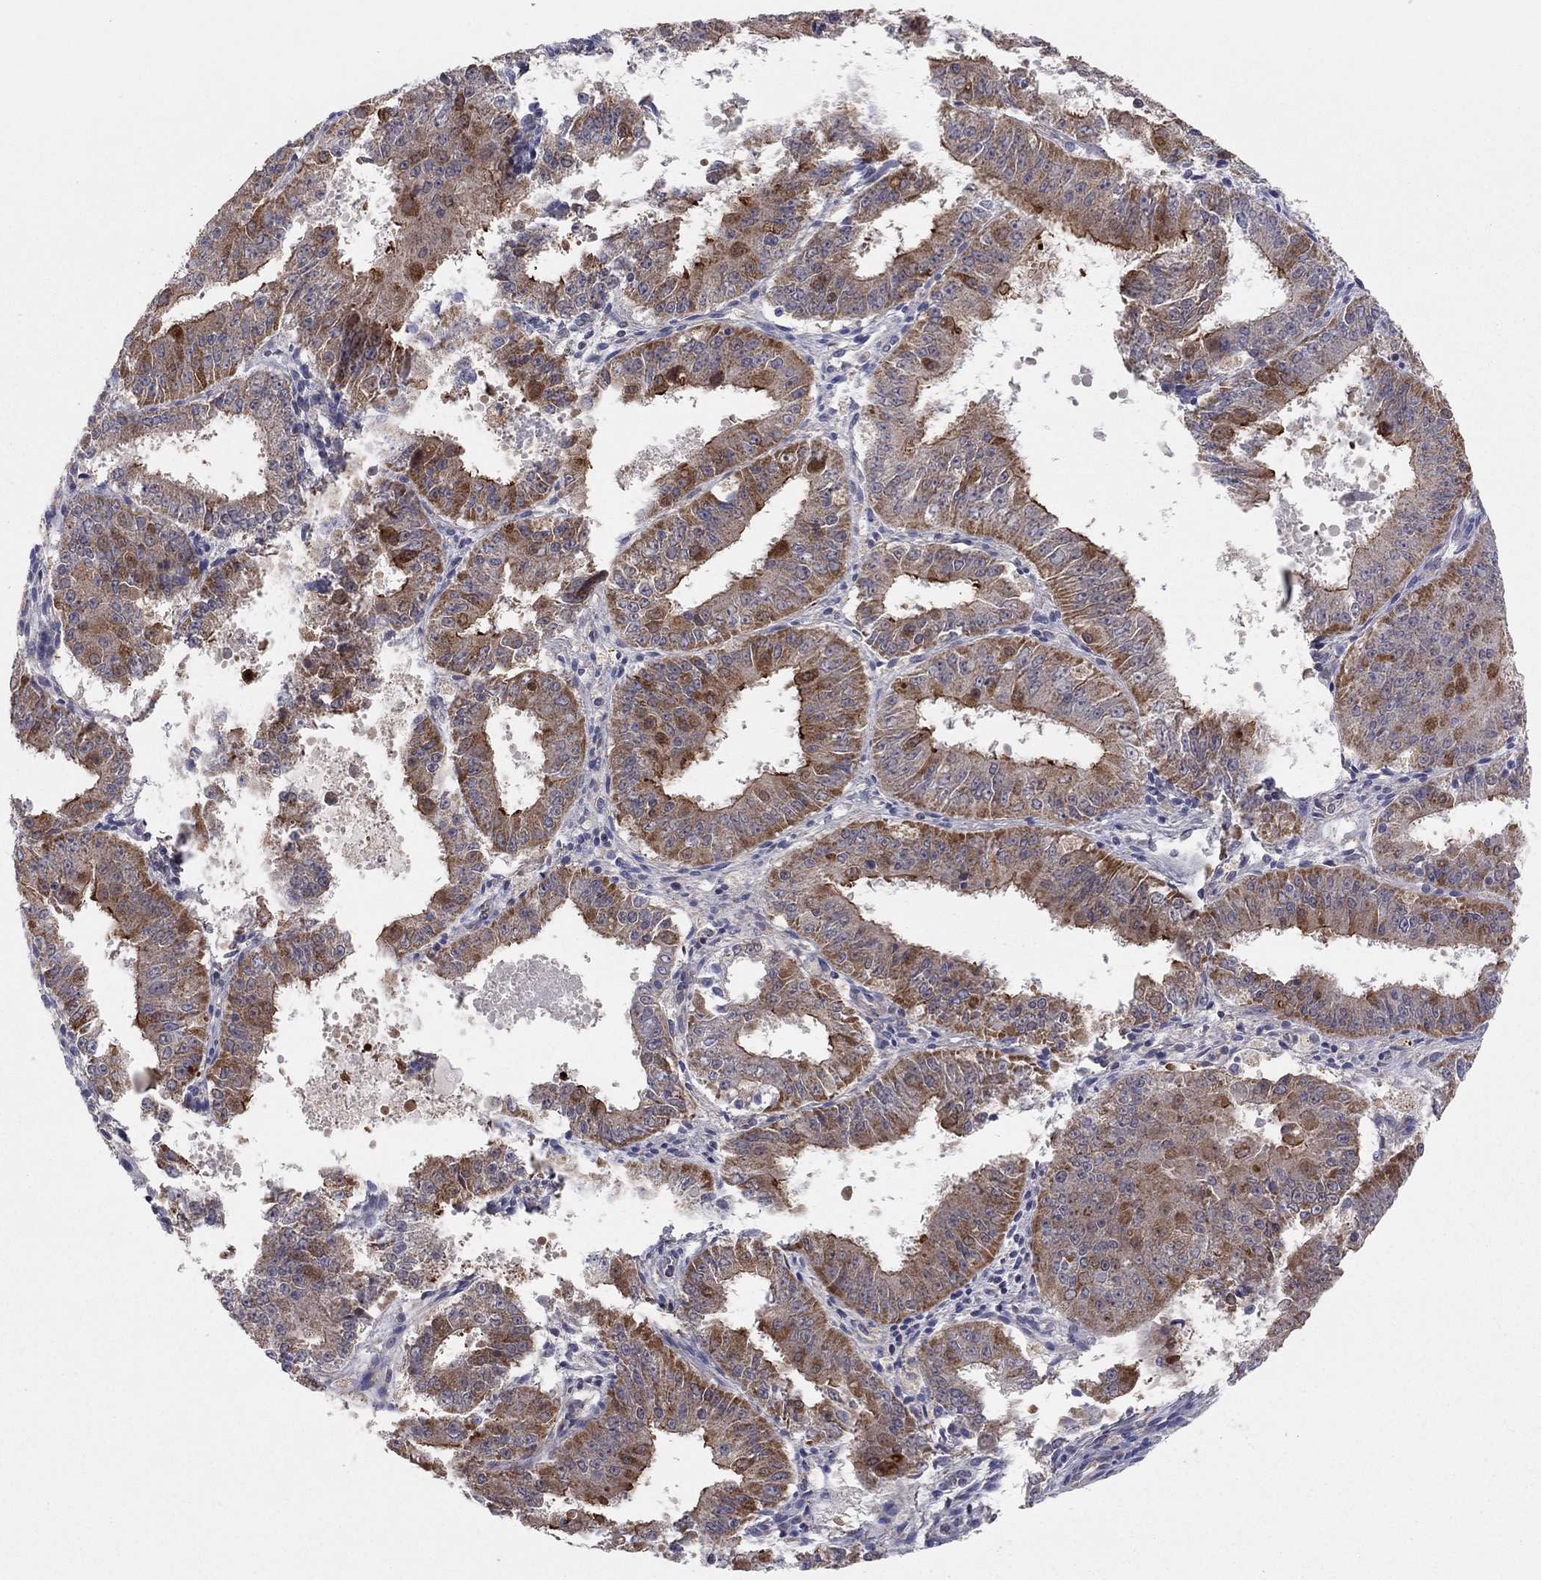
{"staining": {"intensity": "strong", "quantity": "25%-75%", "location": "cytoplasmic/membranous"}, "tissue": "ovarian cancer", "cell_type": "Tumor cells", "image_type": "cancer", "snomed": [{"axis": "morphology", "description": "Carcinoma, endometroid"}, {"axis": "topography", "description": "Ovary"}], "caption": "High-magnification brightfield microscopy of ovarian cancer (endometroid carcinoma) stained with DAB (3,3'-diaminobenzidine) (brown) and counterstained with hematoxylin (blue). tumor cells exhibit strong cytoplasmic/membranous positivity is present in approximately25%-75% of cells.", "gene": "CRACDL", "patient": {"sex": "female", "age": 42}}